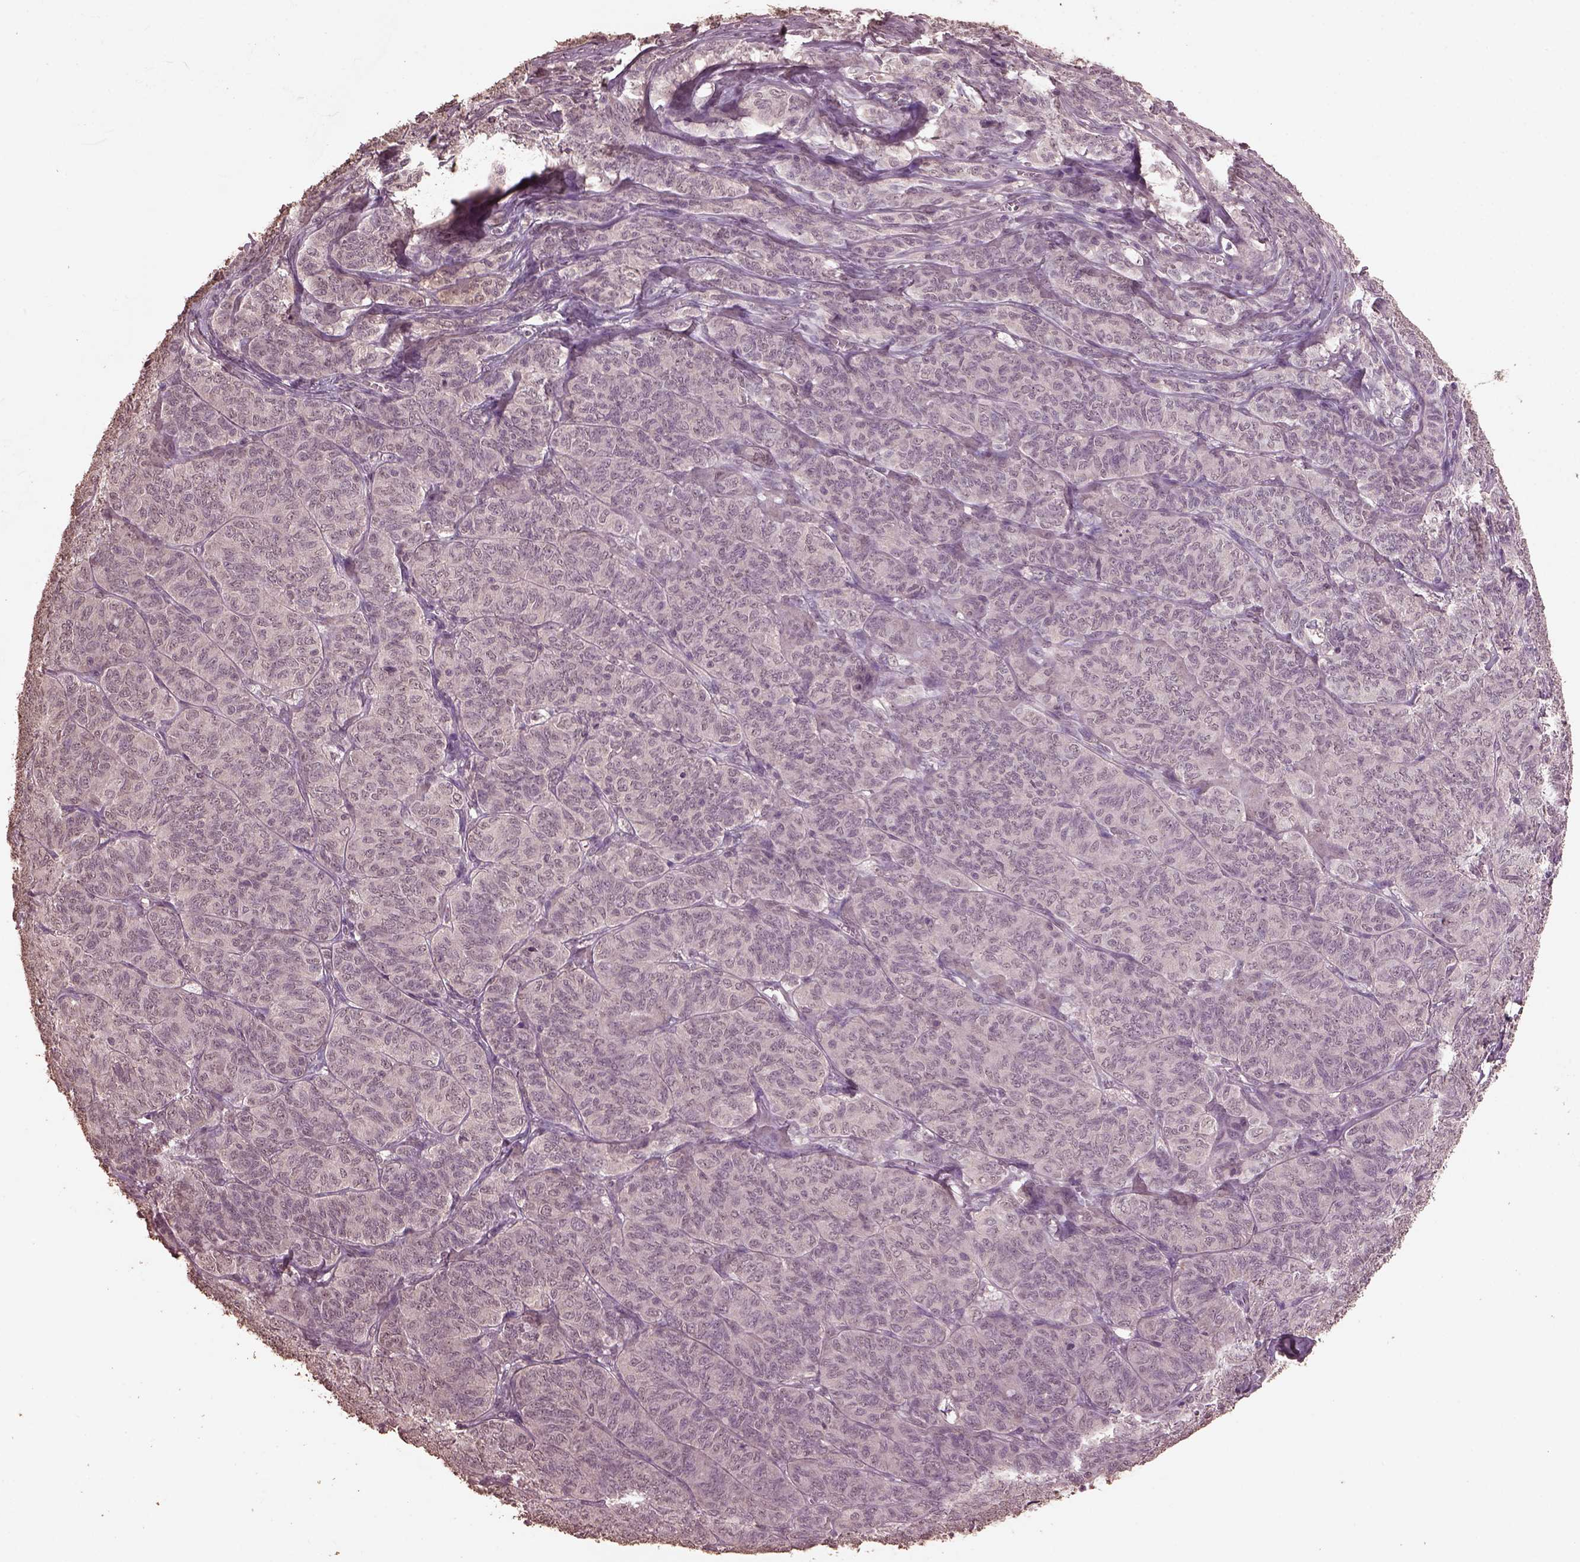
{"staining": {"intensity": "negative", "quantity": "none", "location": "none"}, "tissue": "ovarian cancer", "cell_type": "Tumor cells", "image_type": "cancer", "snomed": [{"axis": "morphology", "description": "Carcinoma, endometroid"}, {"axis": "topography", "description": "Ovary"}], "caption": "The image shows no significant positivity in tumor cells of ovarian cancer.", "gene": "CPT1C", "patient": {"sex": "female", "age": 80}}